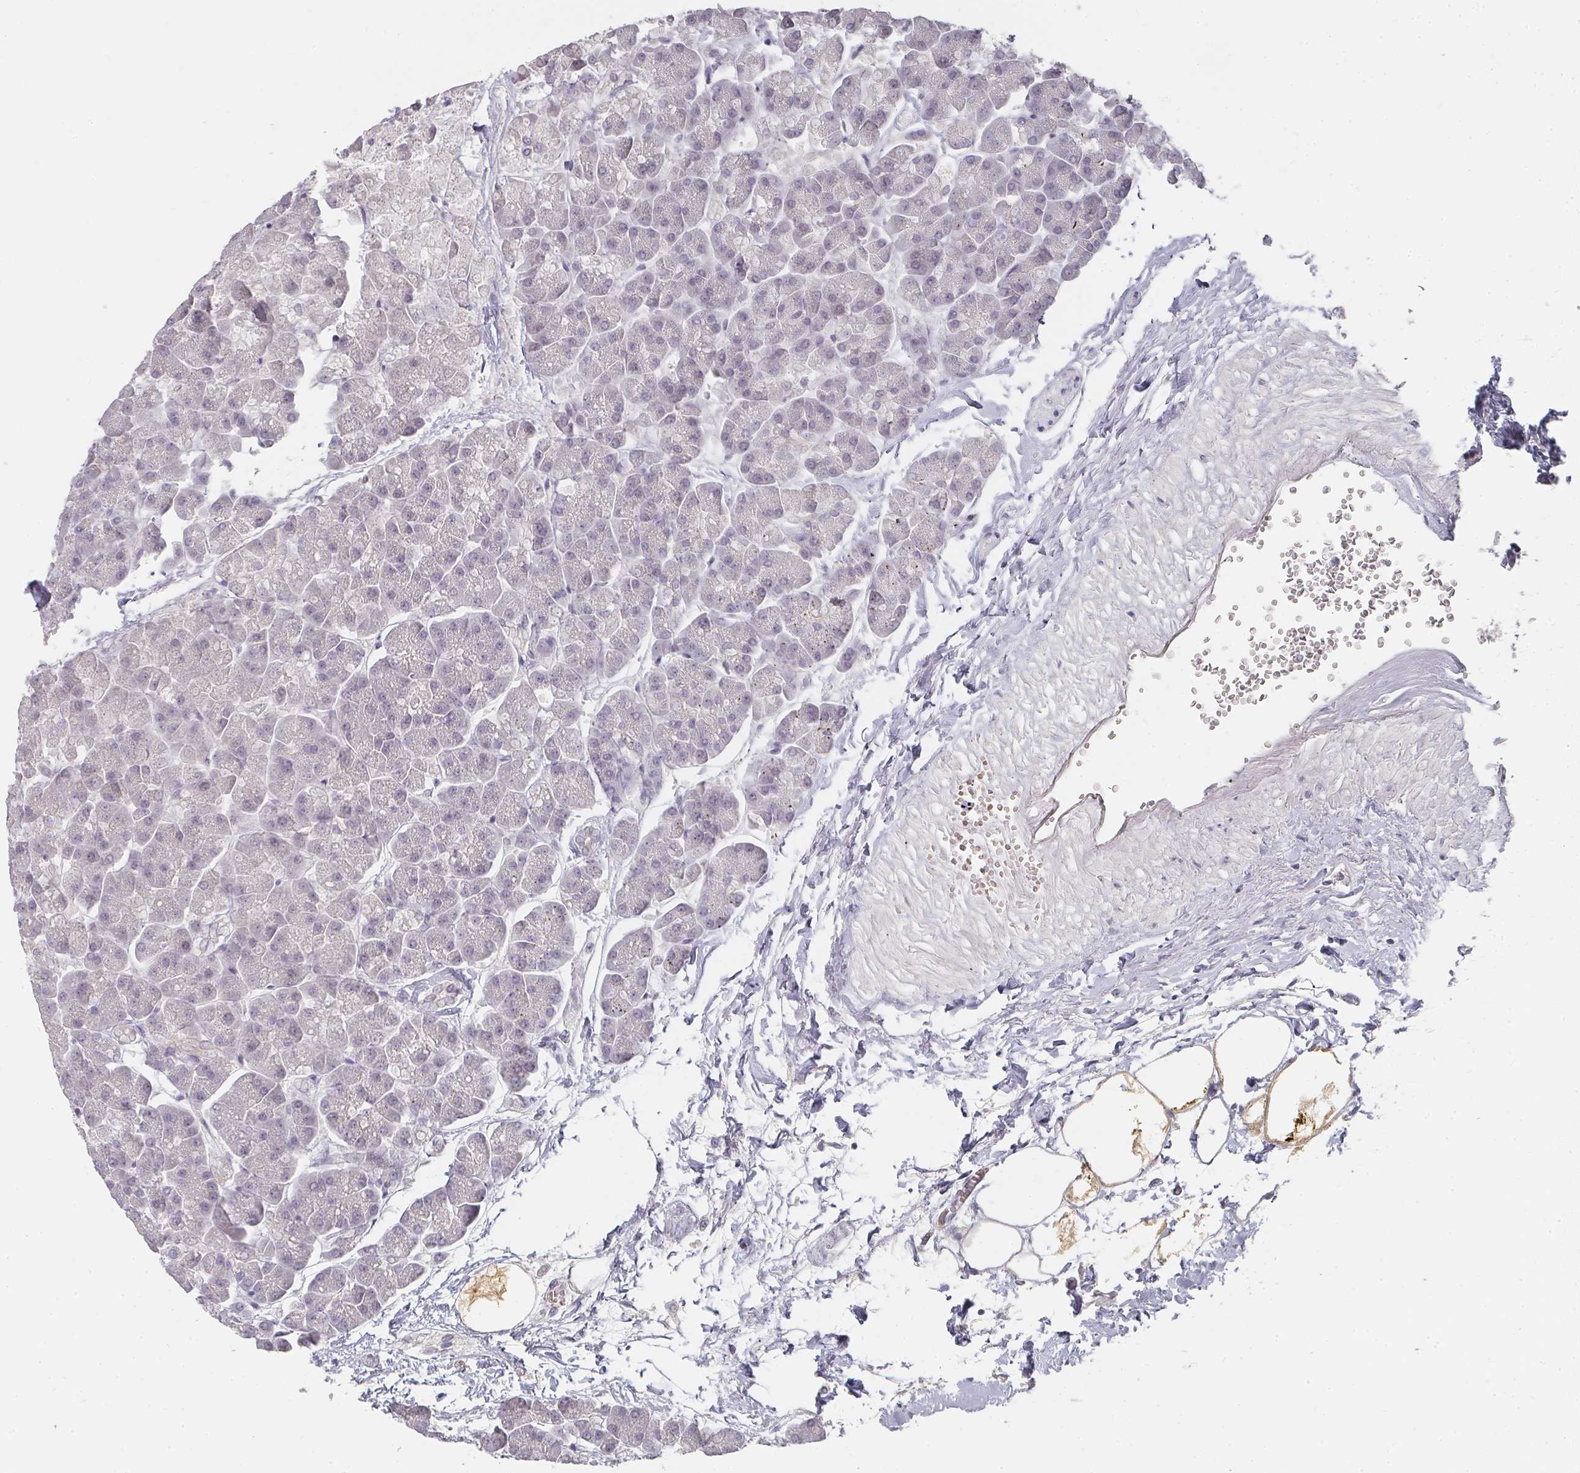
{"staining": {"intensity": "negative", "quantity": "none", "location": "none"}, "tissue": "pancreas", "cell_type": "Exocrine glandular cells", "image_type": "normal", "snomed": [{"axis": "morphology", "description": "Normal tissue, NOS"}, {"axis": "topography", "description": "Pancreas"}, {"axis": "topography", "description": "Peripheral nerve tissue"}], "caption": "Immunohistochemical staining of benign pancreas displays no significant staining in exocrine glandular cells.", "gene": "SHISA2", "patient": {"sex": "male", "age": 54}}